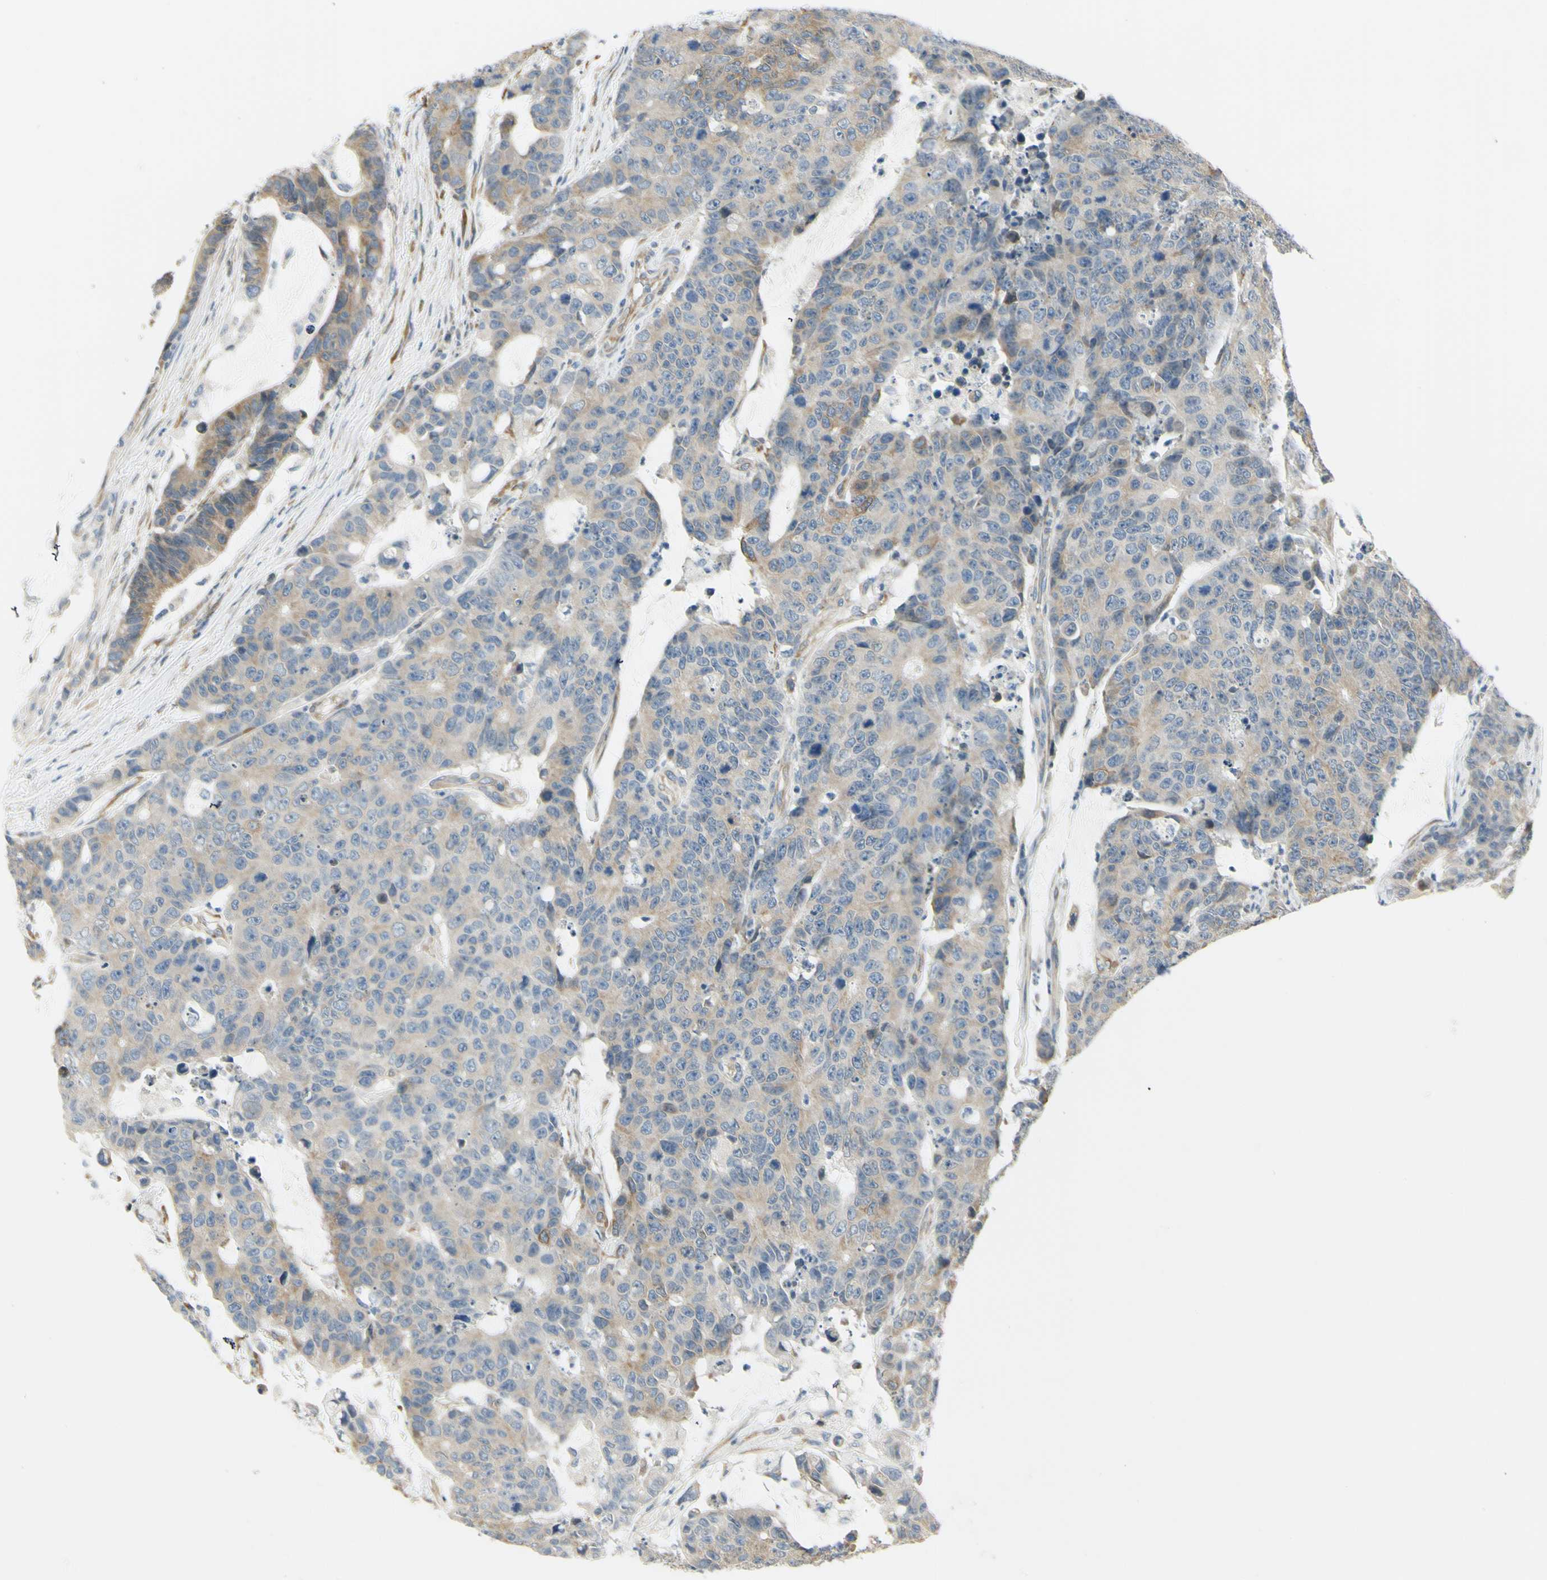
{"staining": {"intensity": "weak", "quantity": ">75%", "location": "cytoplasmic/membranous"}, "tissue": "colorectal cancer", "cell_type": "Tumor cells", "image_type": "cancer", "snomed": [{"axis": "morphology", "description": "Adenocarcinoma, NOS"}, {"axis": "topography", "description": "Colon"}], "caption": "Brown immunohistochemical staining in colorectal cancer demonstrates weak cytoplasmic/membranous positivity in about >75% of tumor cells.", "gene": "IGDCC4", "patient": {"sex": "female", "age": 86}}